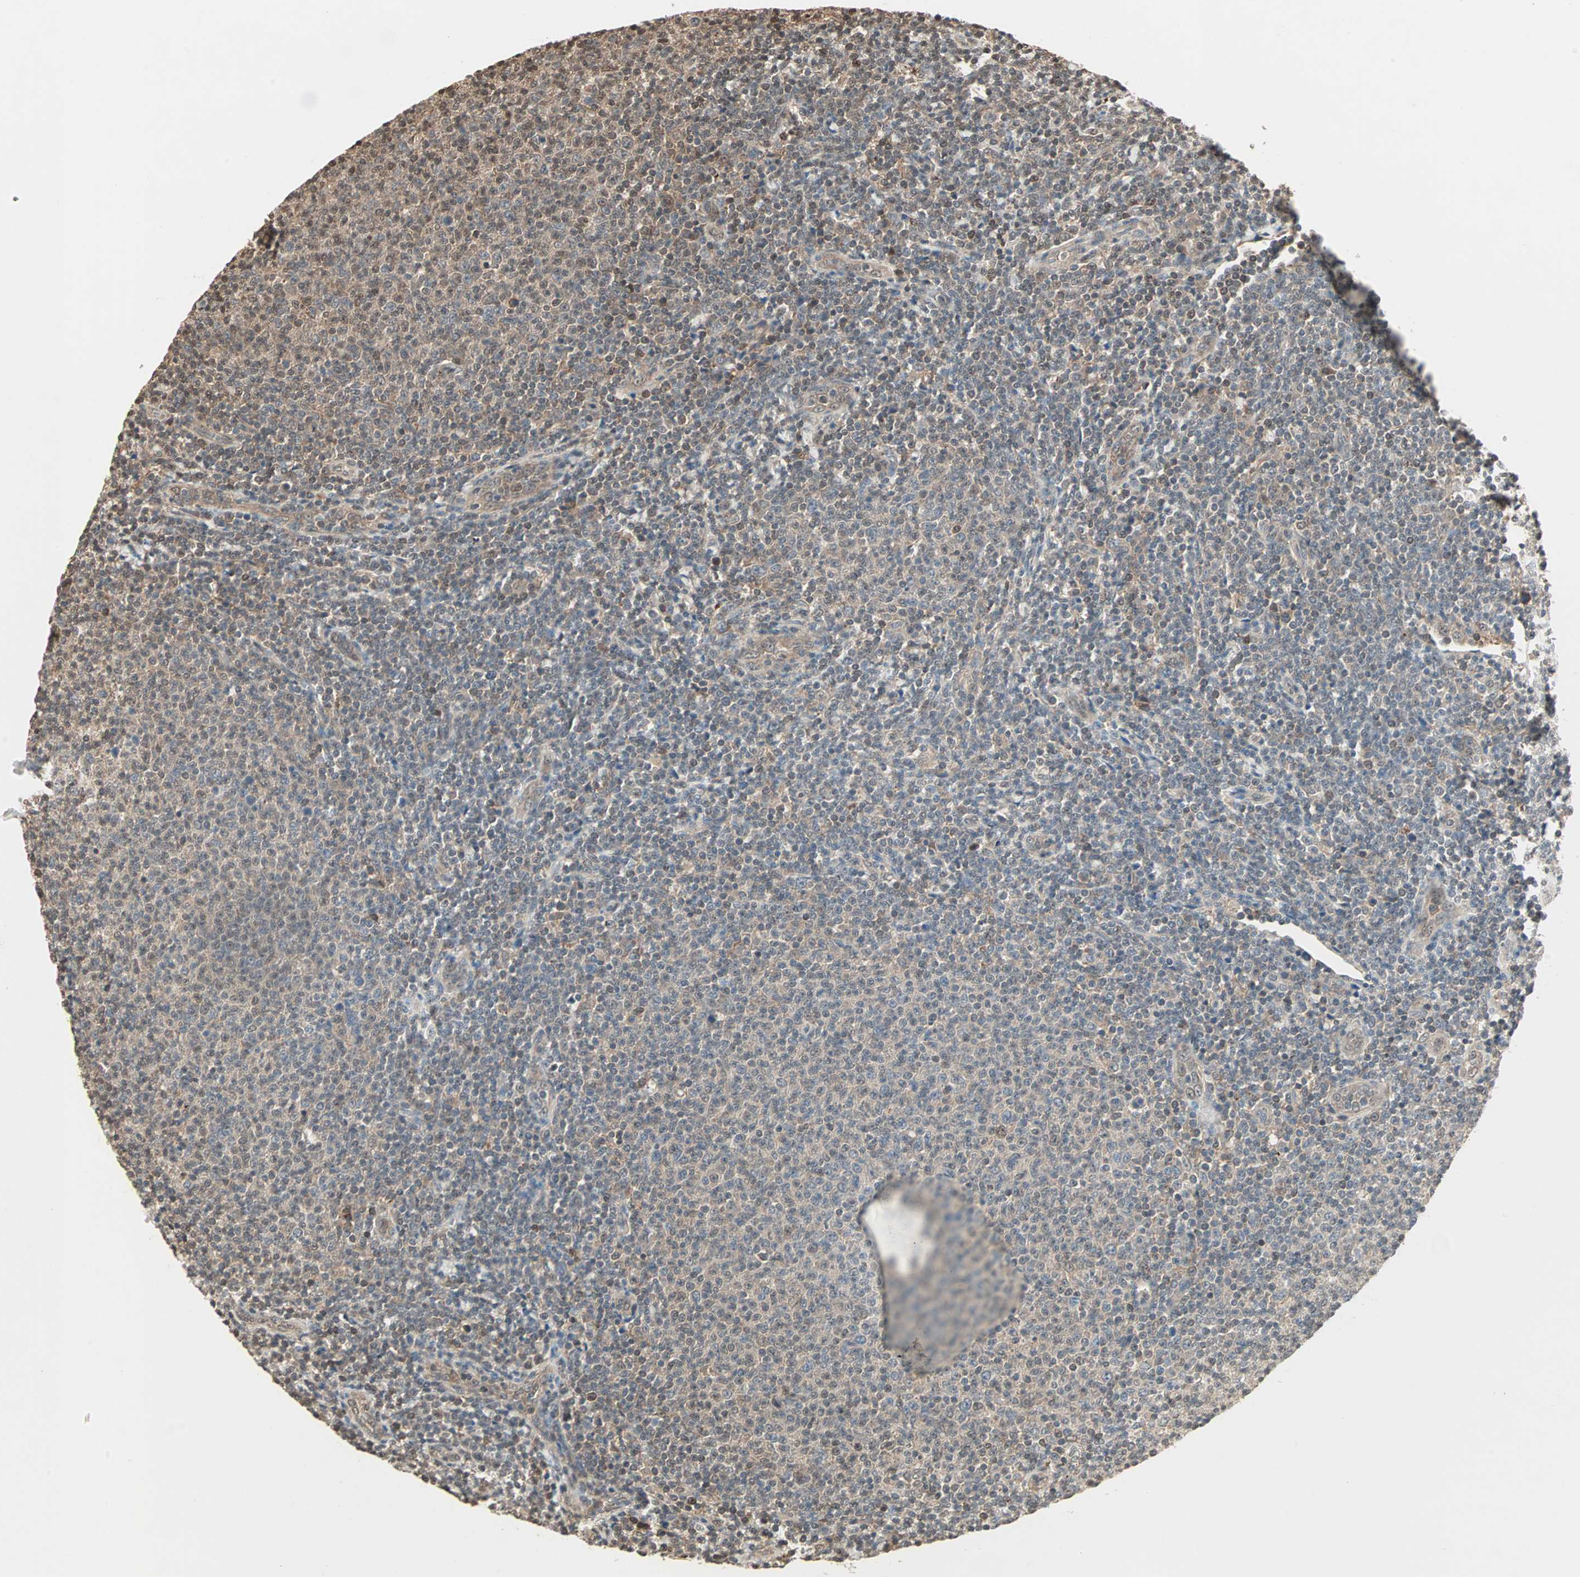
{"staining": {"intensity": "moderate", "quantity": "25%-75%", "location": "cytoplasmic/membranous,nuclear"}, "tissue": "lymphoma", "cell_type": "Tumor cells", "image_type": "cancer", "snomed": [{"axis": "morphology", "description": "Malignant lymphoma, non-Hodgkin's type, Low grade"}, {"axis": "topography", "description": "Lymph node"}], "caption": "Immunohistochemistry (IHC) histopathology image of neoplastic tissue: human lymphoma stained using IHC reveals medium levels of moderate protein expression localized specifically in the cytoplasmic/membranous and nuclear of tumor cells, appearing as a cytoplasmic/membranous and nuclear brown color.", "gene": "DRG2", "patient": {"sex": "male", "age": 66}}